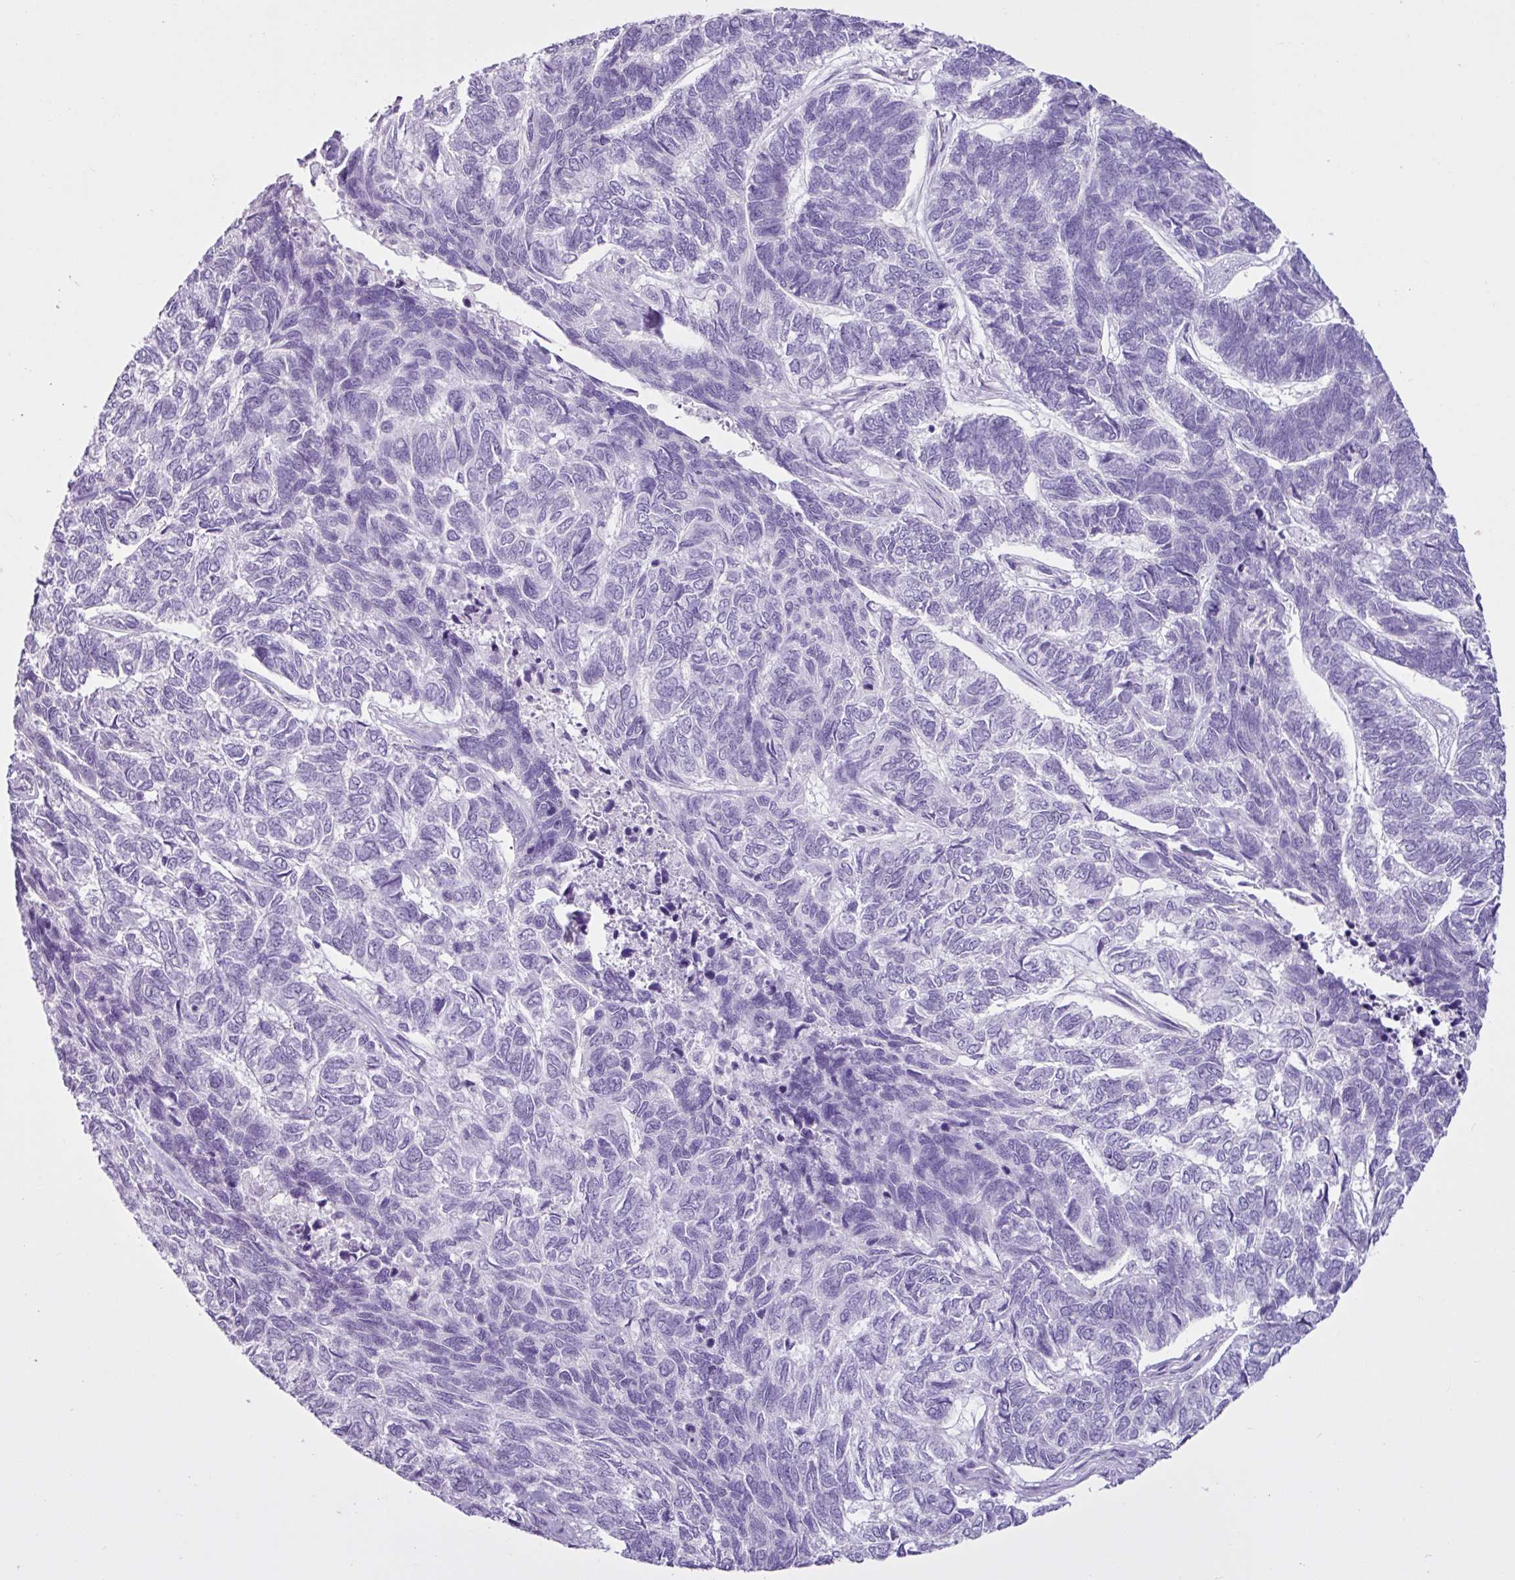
{"staining": {"intensity": "negative", "quantity": "none", "location": "none"}, "tissue": "skin cancer", "cell_type": "Tumor cells", "image_type": "cancer", "snomed": [{"axis": "morphology", "description": "Basal cell carcinoma"}, {"axis": "topography", "description": "Skin"}], "caption": "A histopathology image of basal cell carcinoma (skin) stained for a protein shows no brown staining in tumor cells.", "gene": "PGR", "patient": {"sex": "female", "age": 65}}